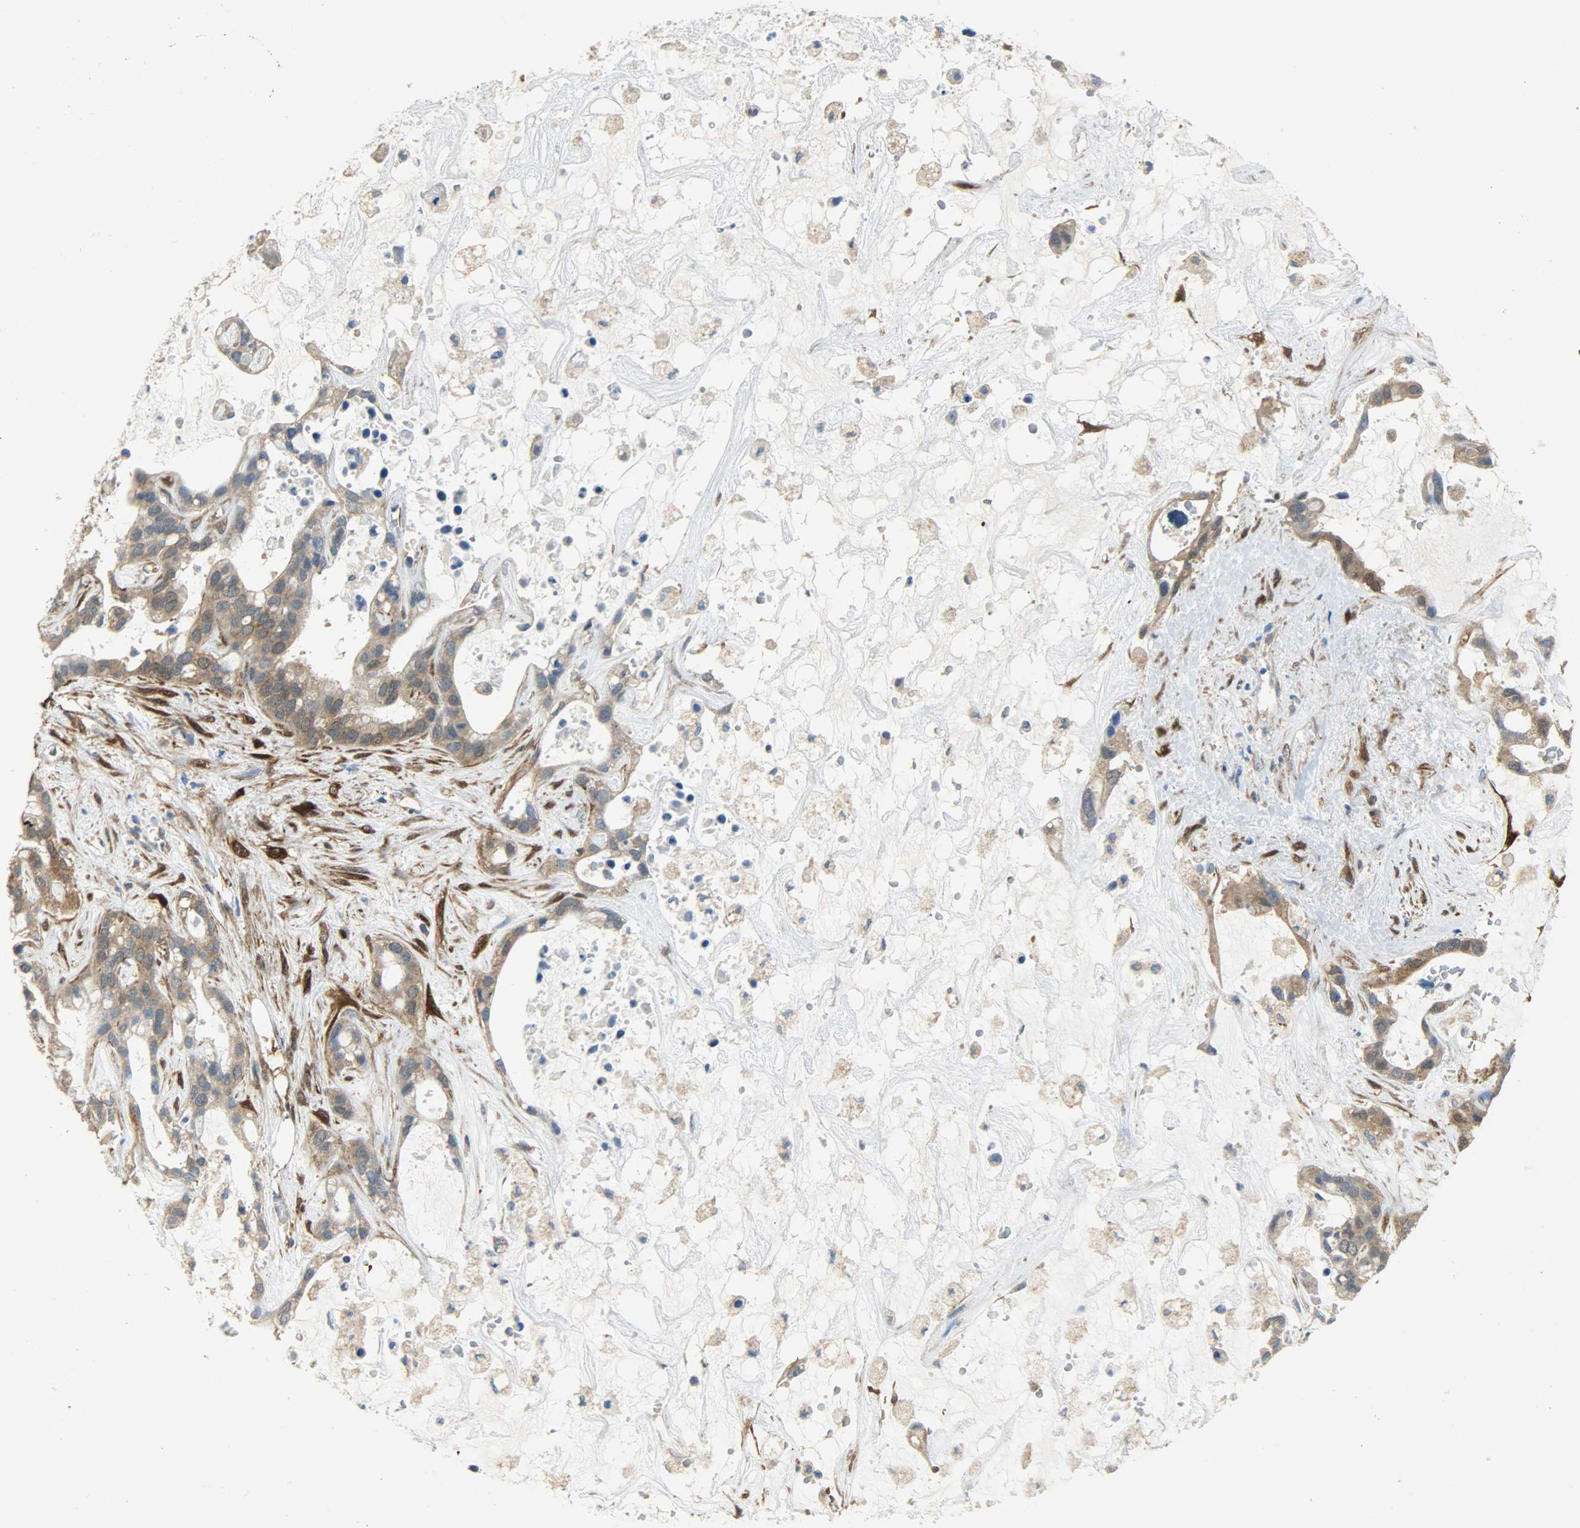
{"staining": {"intensity": "moderate", "quantity": ">75%", "location": "cytoplasmic/membranous"}, "tissue": "liver cancer", "cell_type": "Tumor cells", "image_type": "cancer", "snomed": [{"axis": "morphology", "description": "Cholangiocarcinoma"}, {"axis": "topography", "description": "Liver"}], "caption": "Liver cholangiocarcinoma tissue displays moderate cytoplasmic/membranous staining in approximately >75% of tumor cells", "gene": "C1orf198", "patient": {"sex": "female", "age": 65}}